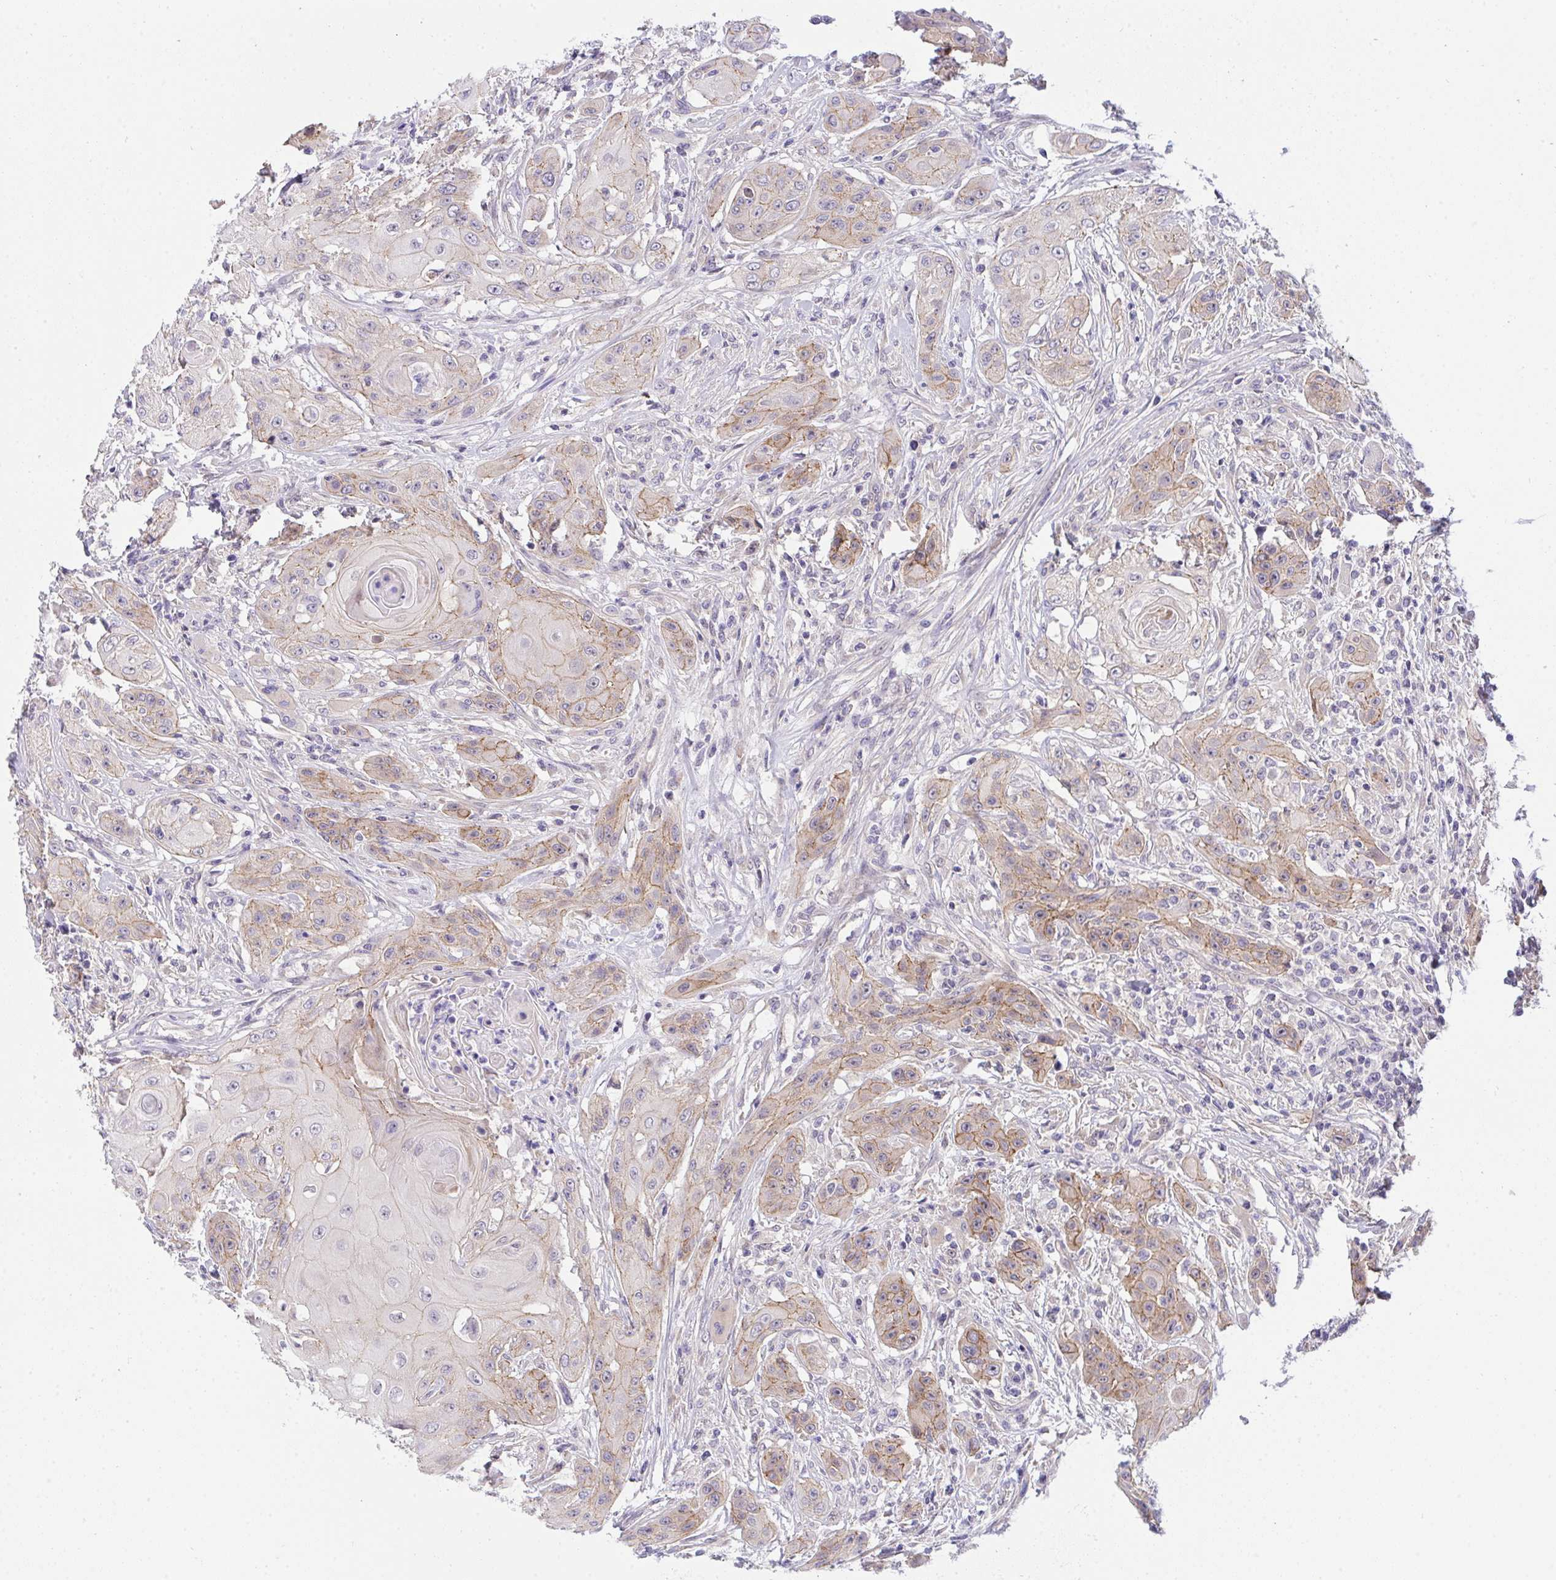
{"staining": {"intensity": "moderate", "quantity": "25%-75%", "location": "cytoplasmic/membranous"}, "tissue": "head and neck cancer", "cell_type": "Tumor cells", "image_type": "cancer", "snomed": [{"axis": "morphology", "description": "Squamous cell carcinoma, NOS"}, {"axis": "topography", "description": "Oral tissue"}, {"axis": "topography", "description": "Head-Neck"}, {"axis": "topography", "description": "Neck, NOS"}], "caption": "Immunohistochemistry histopathology image of head and neck cancer (squamous cell carcinoma) stained for a protein (brown), which displays medium levels of moderate cytoplasmic/membranous positivity in about 25%-75% of tumor cells.", "gene": "HOXD12", "patient": {"sex": "female", "age": 55}}